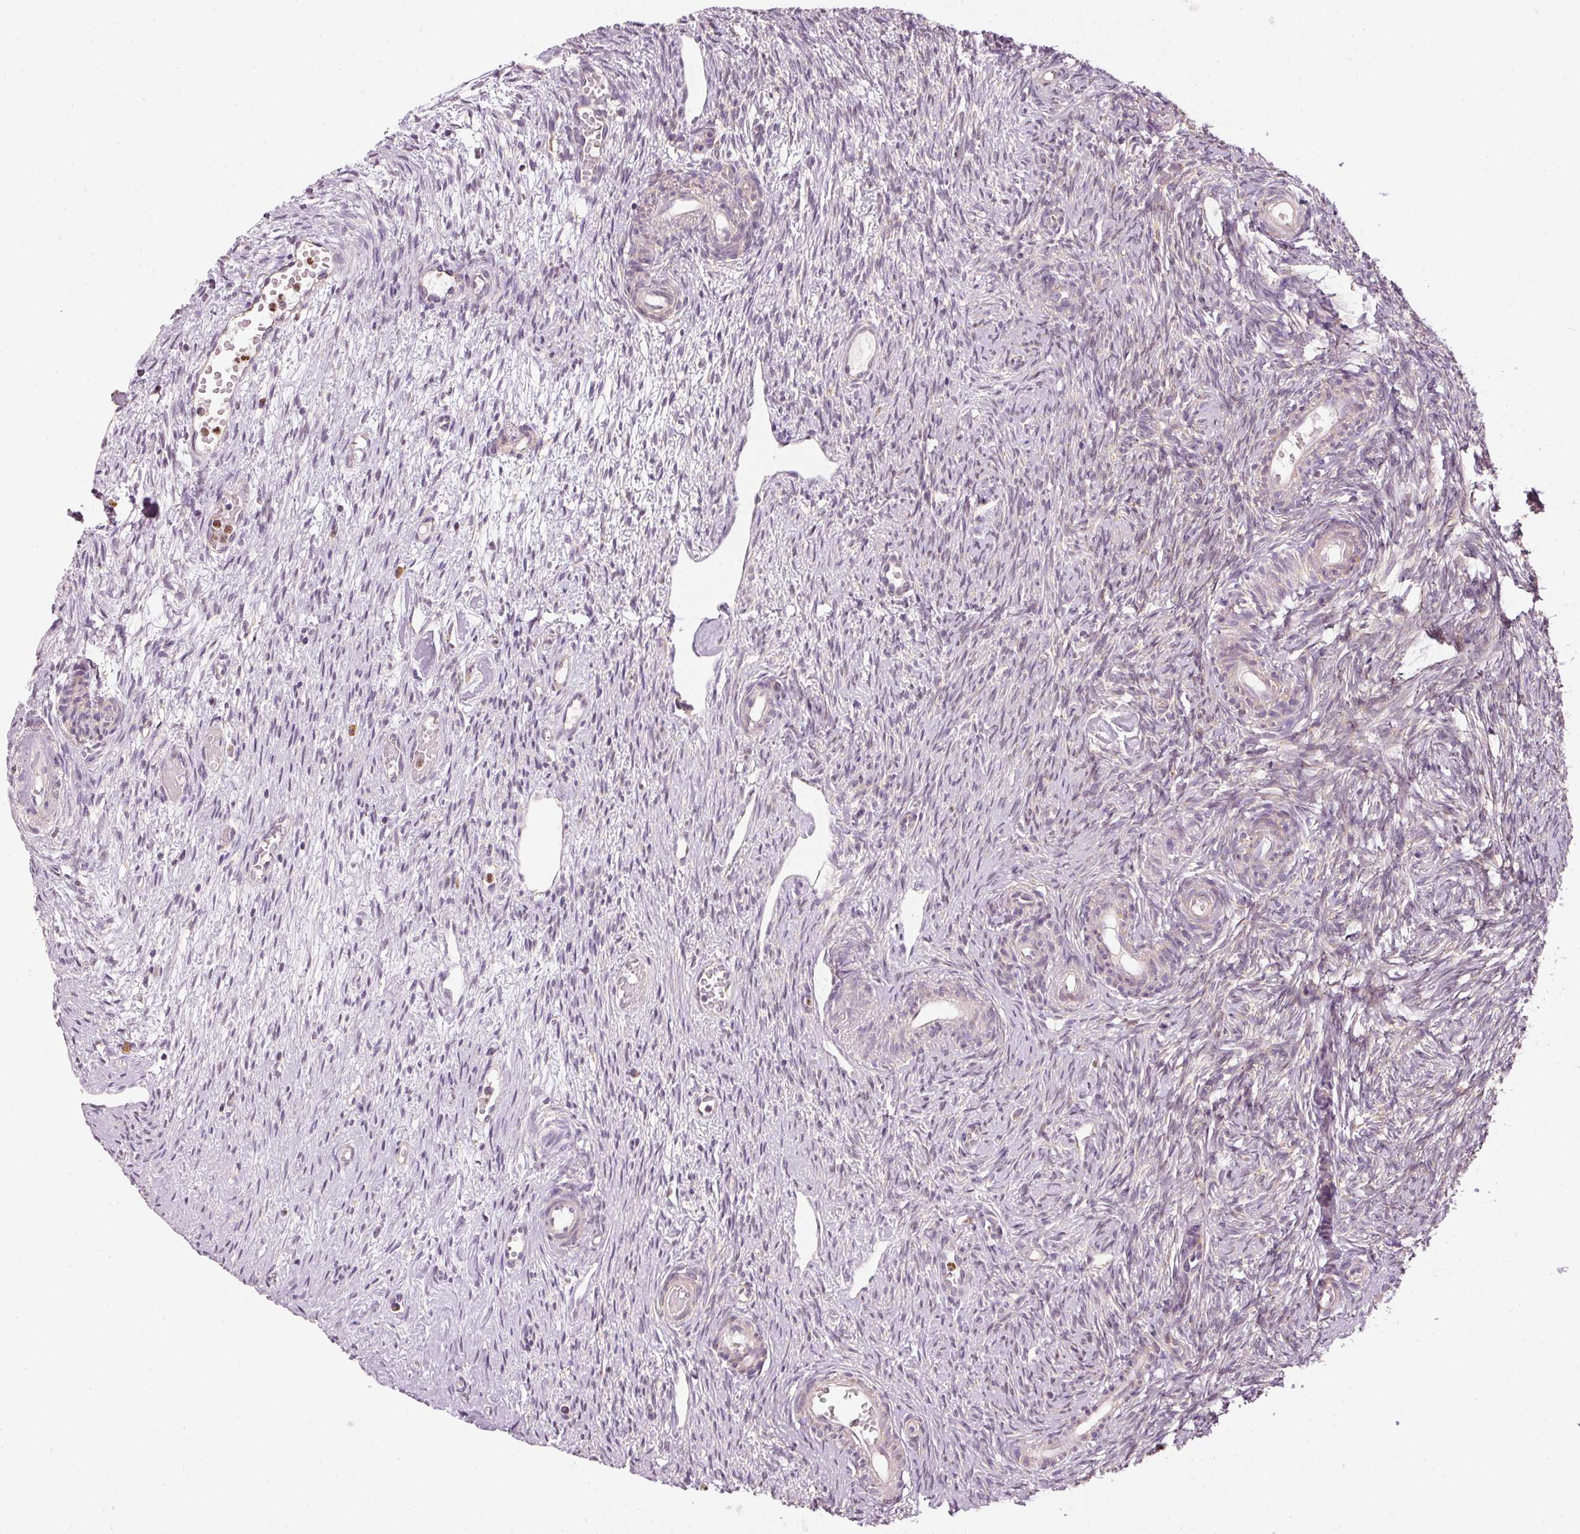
{"staining": {"intensity": "moderate", "quantity": ">75%", "location": "cytoplasmic/membranous"}, "tissue": "ovary", "cell_type": "Follicle cells", "image_type": "normal", "snomed": [{"axis": "morphology", "description": "Normal tissue, NOS"}, {"axis": "topography", "description": "Ovary"}], "caption": "Protein staining by immunohistochemistry (IHC) exhibits moderate cytoplasmic/membranous expression in about >75% of follicle cells in normal ovary. The protein of interest is shown in brown color, while the nuclei are stained blue.", "gene": "MTHFD1L", "patient": {"sex": "female", "age": 51}}